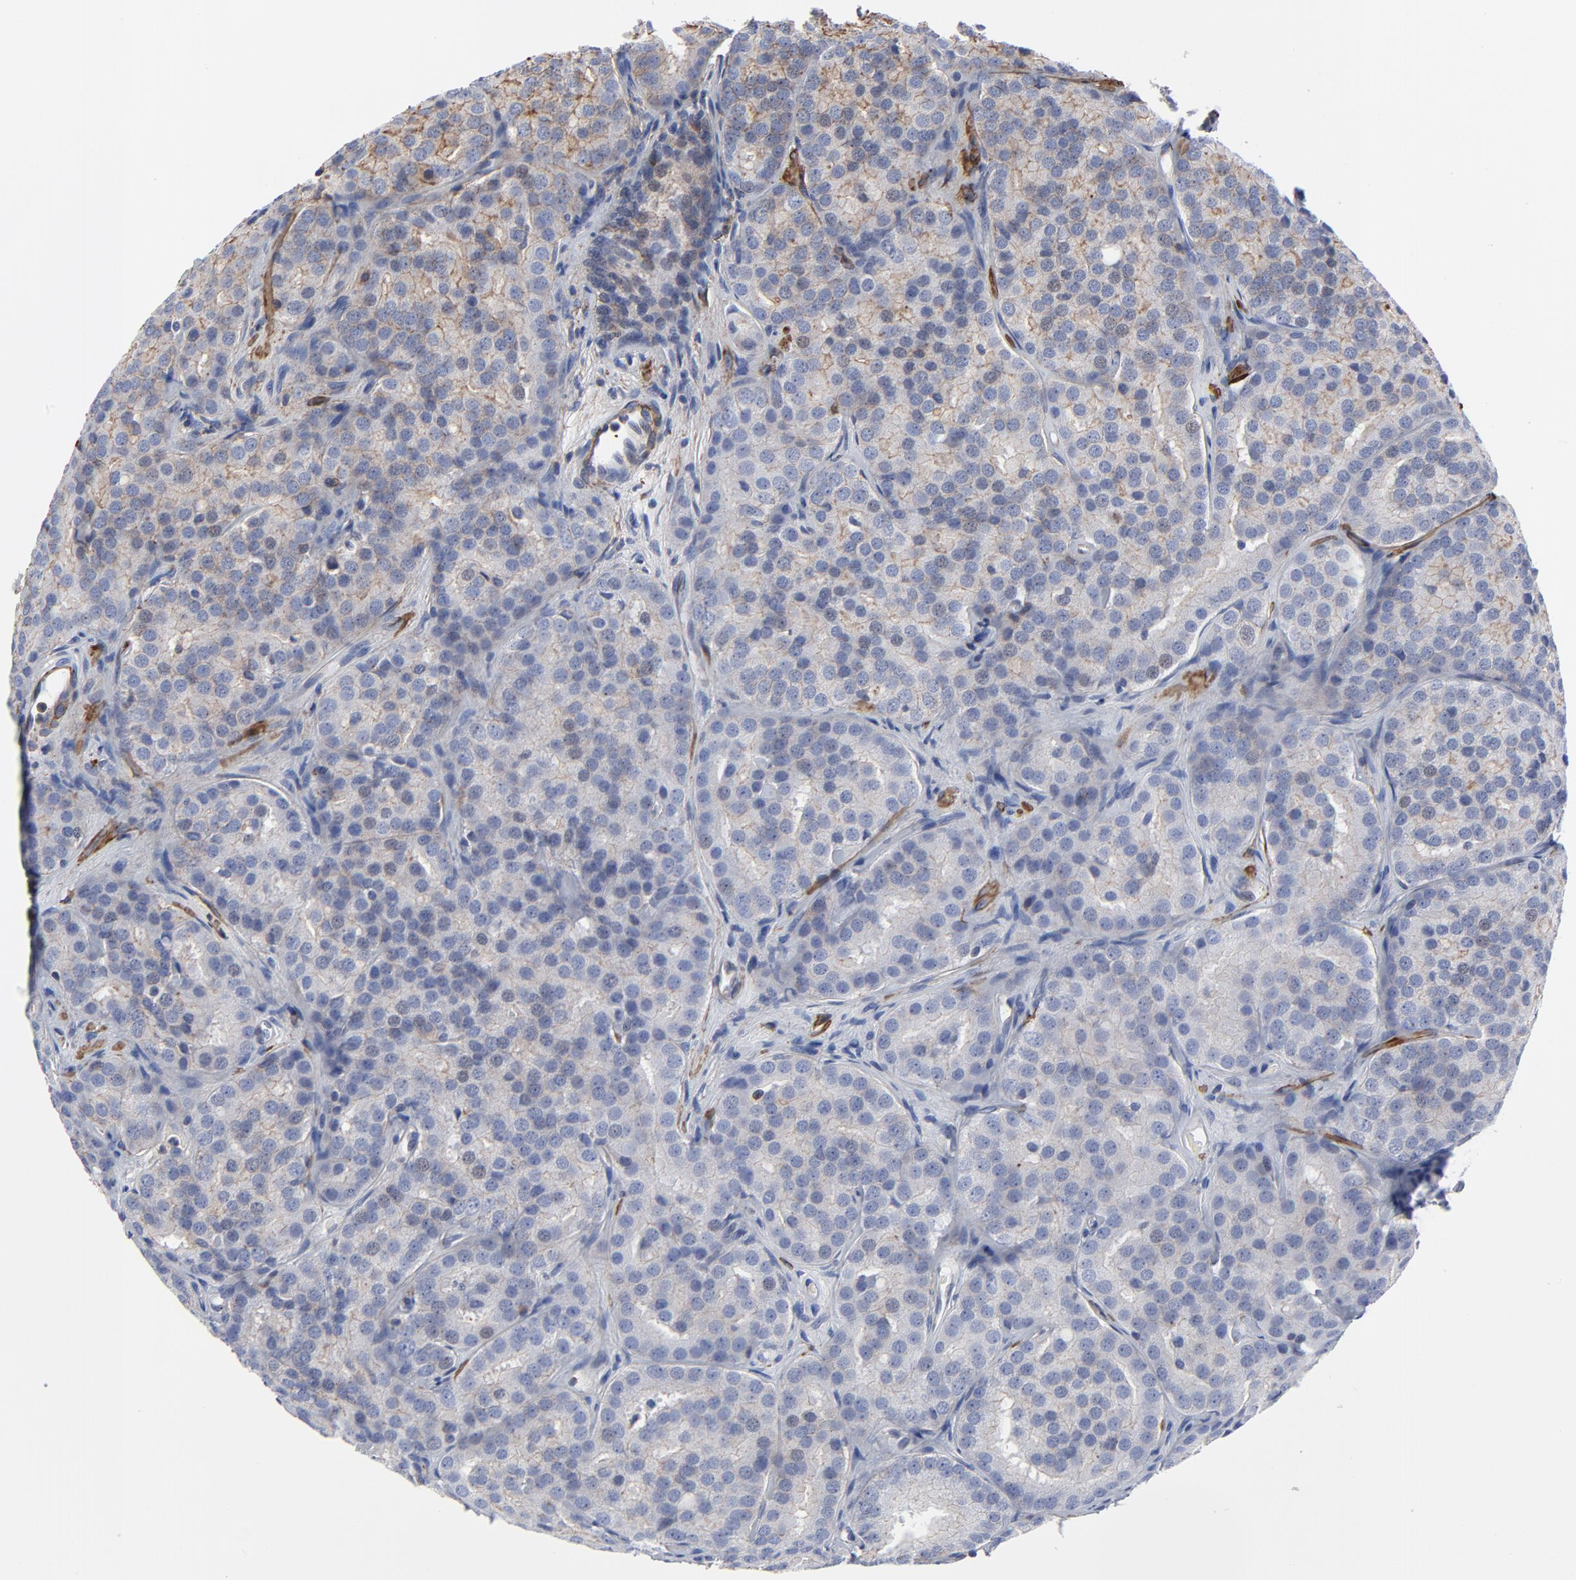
{"staining": {"intensity": "weak", "quantity": ">75%", "location": "cytoplasmic/membranous"}, "tissue": "prostate cancer", "cell_type": "Tumor cells", "image_type": "cancer", "snomed": [{"axis": "morphology", "description": "Adenocarcinoma, High grade"}, {"axis": "topography", "description": "Prostate"}], "caption": "Immunohistochemical staining of prostate cancer shows weak cytoplasmic/membranous protein positivity in about >75% of tumor cells.", "gene": "ACTA2", "patient": {"sex": "male", "age": 64}}